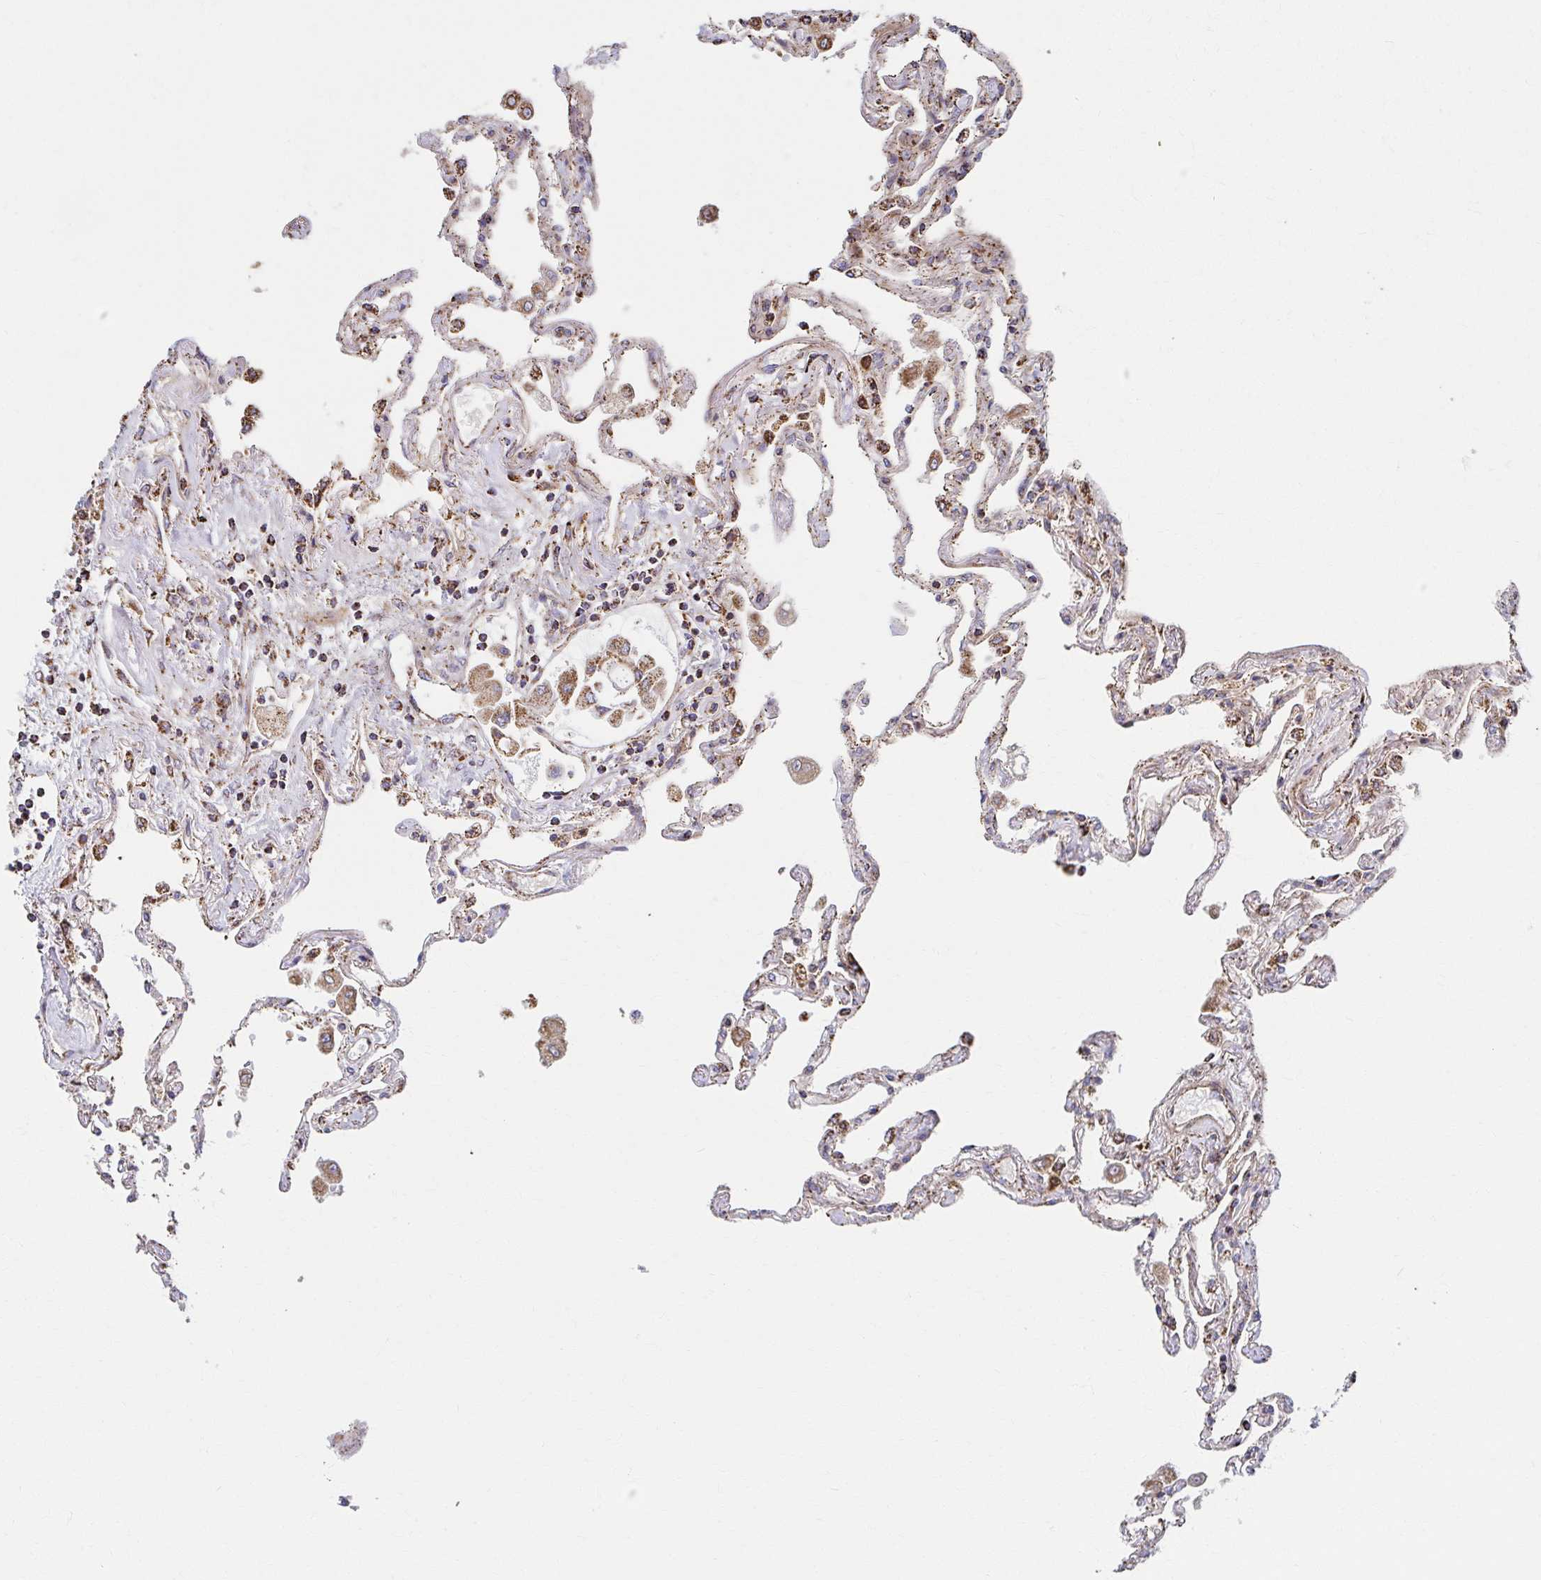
{"staining": {"intensity": "strong", "quantity": "25%-75%", "location": "cytoplasmic/membranous"}, "tissue": "lung", "cell_type": "Alveolar cells", "image_type": "normal", "snomed": [{"axis": "morphology", "description": "Normal tissue, NOS"}, {"axis": "morphology", "description": "Adenocarcinoma, NOS"}, {"axis": "topography", "description": "Cartilage tissue"}, {"axis": "topography", "description": "Lung"}], "caption": "Protein positivity by immunohistochemistry (IHC) shows strong cytoplasmic/membranous expression in about 25%-75% of alveolar cells in benign lung. (IHC, brightfield microscopy, high magnification).", "gene": "SAT1", "patient": {"sex": "female", "age": 67}}